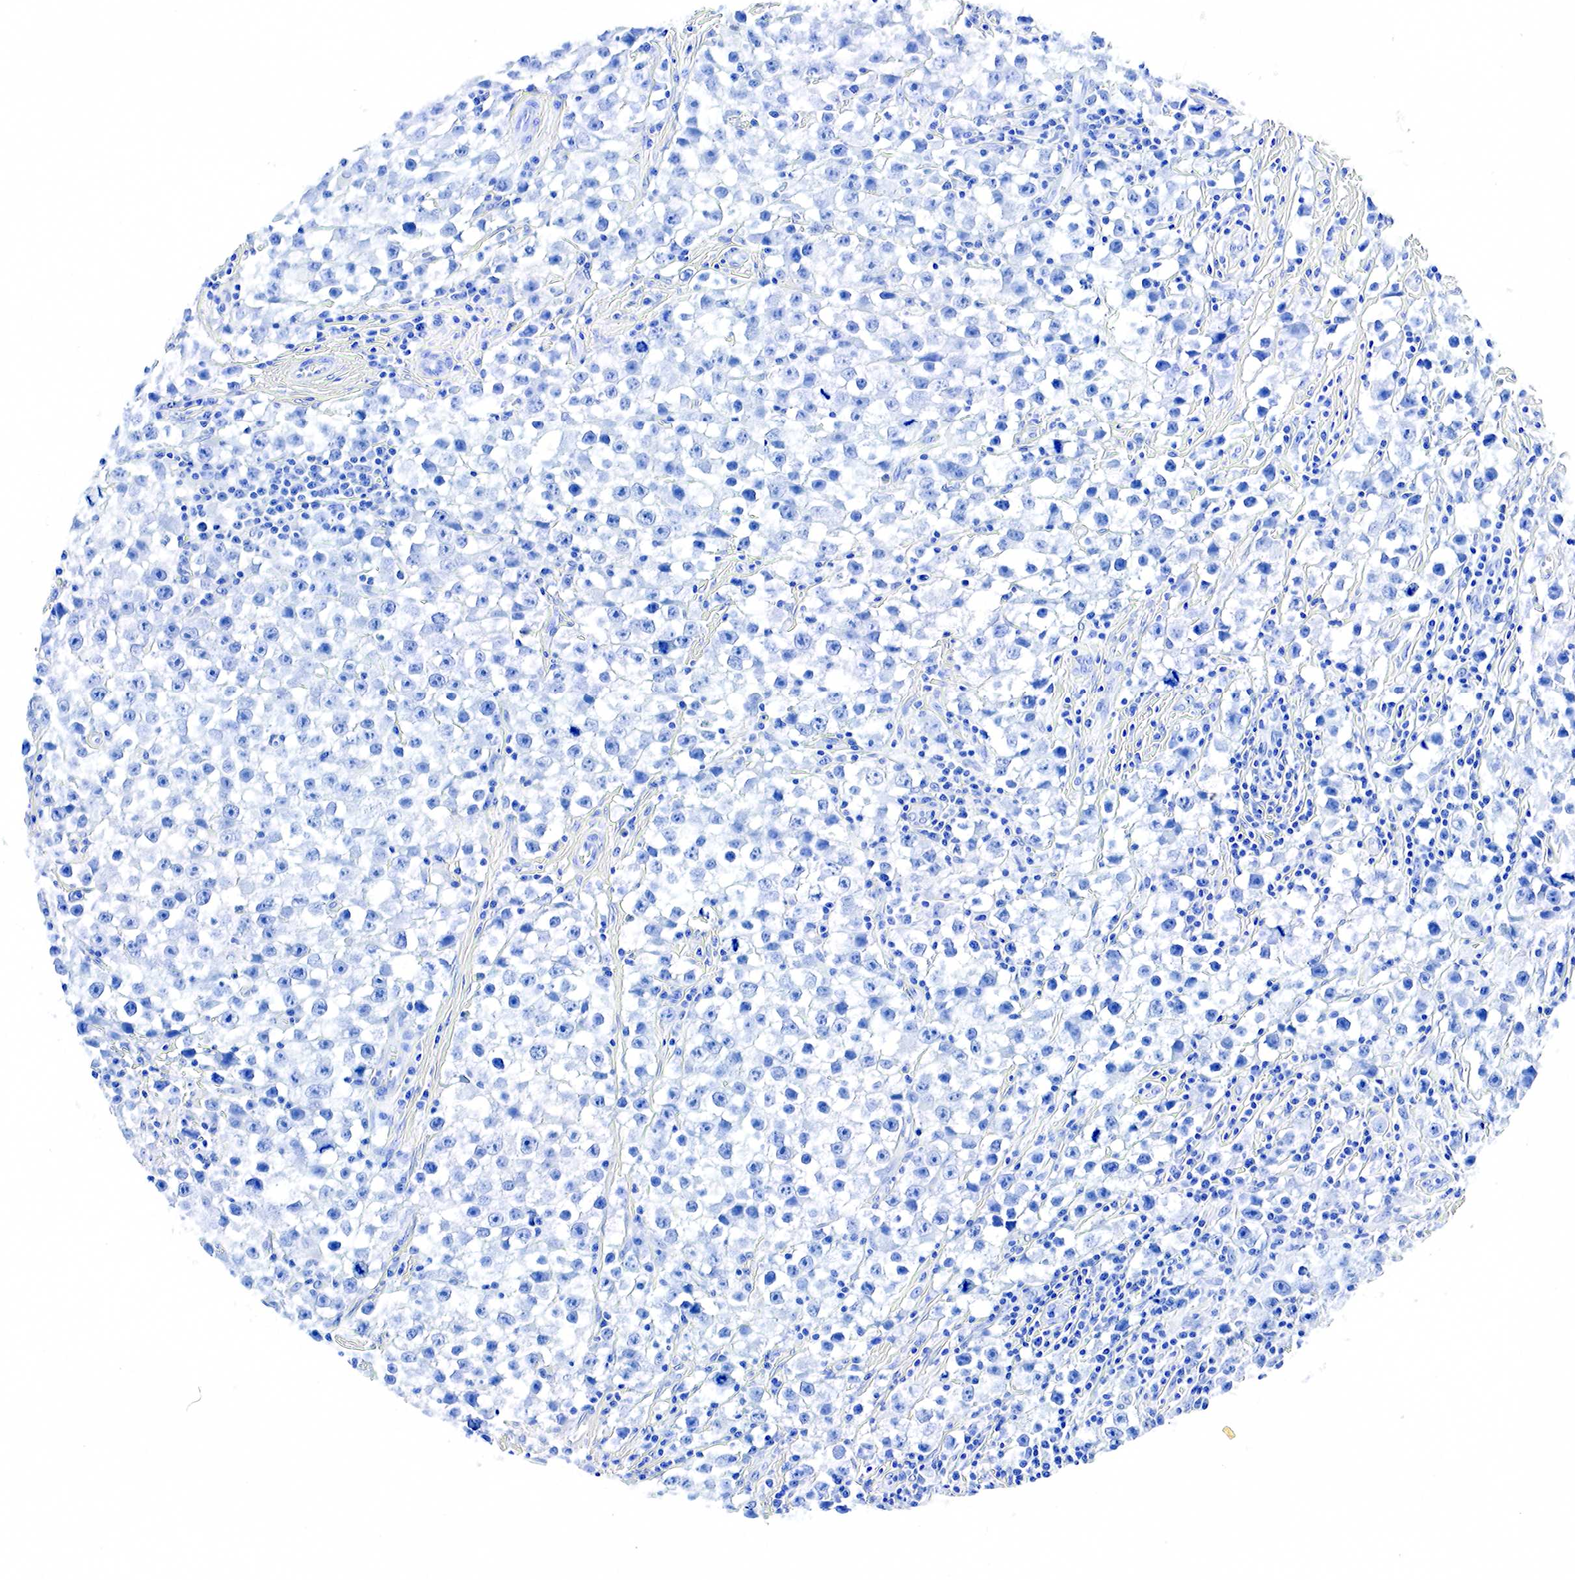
{"staining": {"intensity": "negative", "quantity": "none", "location": "none"}, "tissue": "testis cancer", "cell_type": "Tumor cells", "image_type": "cancer", "snomed": [{"axis": "morphology", "description": "Seminoma, NOS"}, {"axis": "topography", "description": "Testis"}], "caption": "The photomicrograph demonstrates no staining of tumor cells in seminoma (testis).", "gene": "ACP3", "patient": {"sex": "male", "age": 35}}